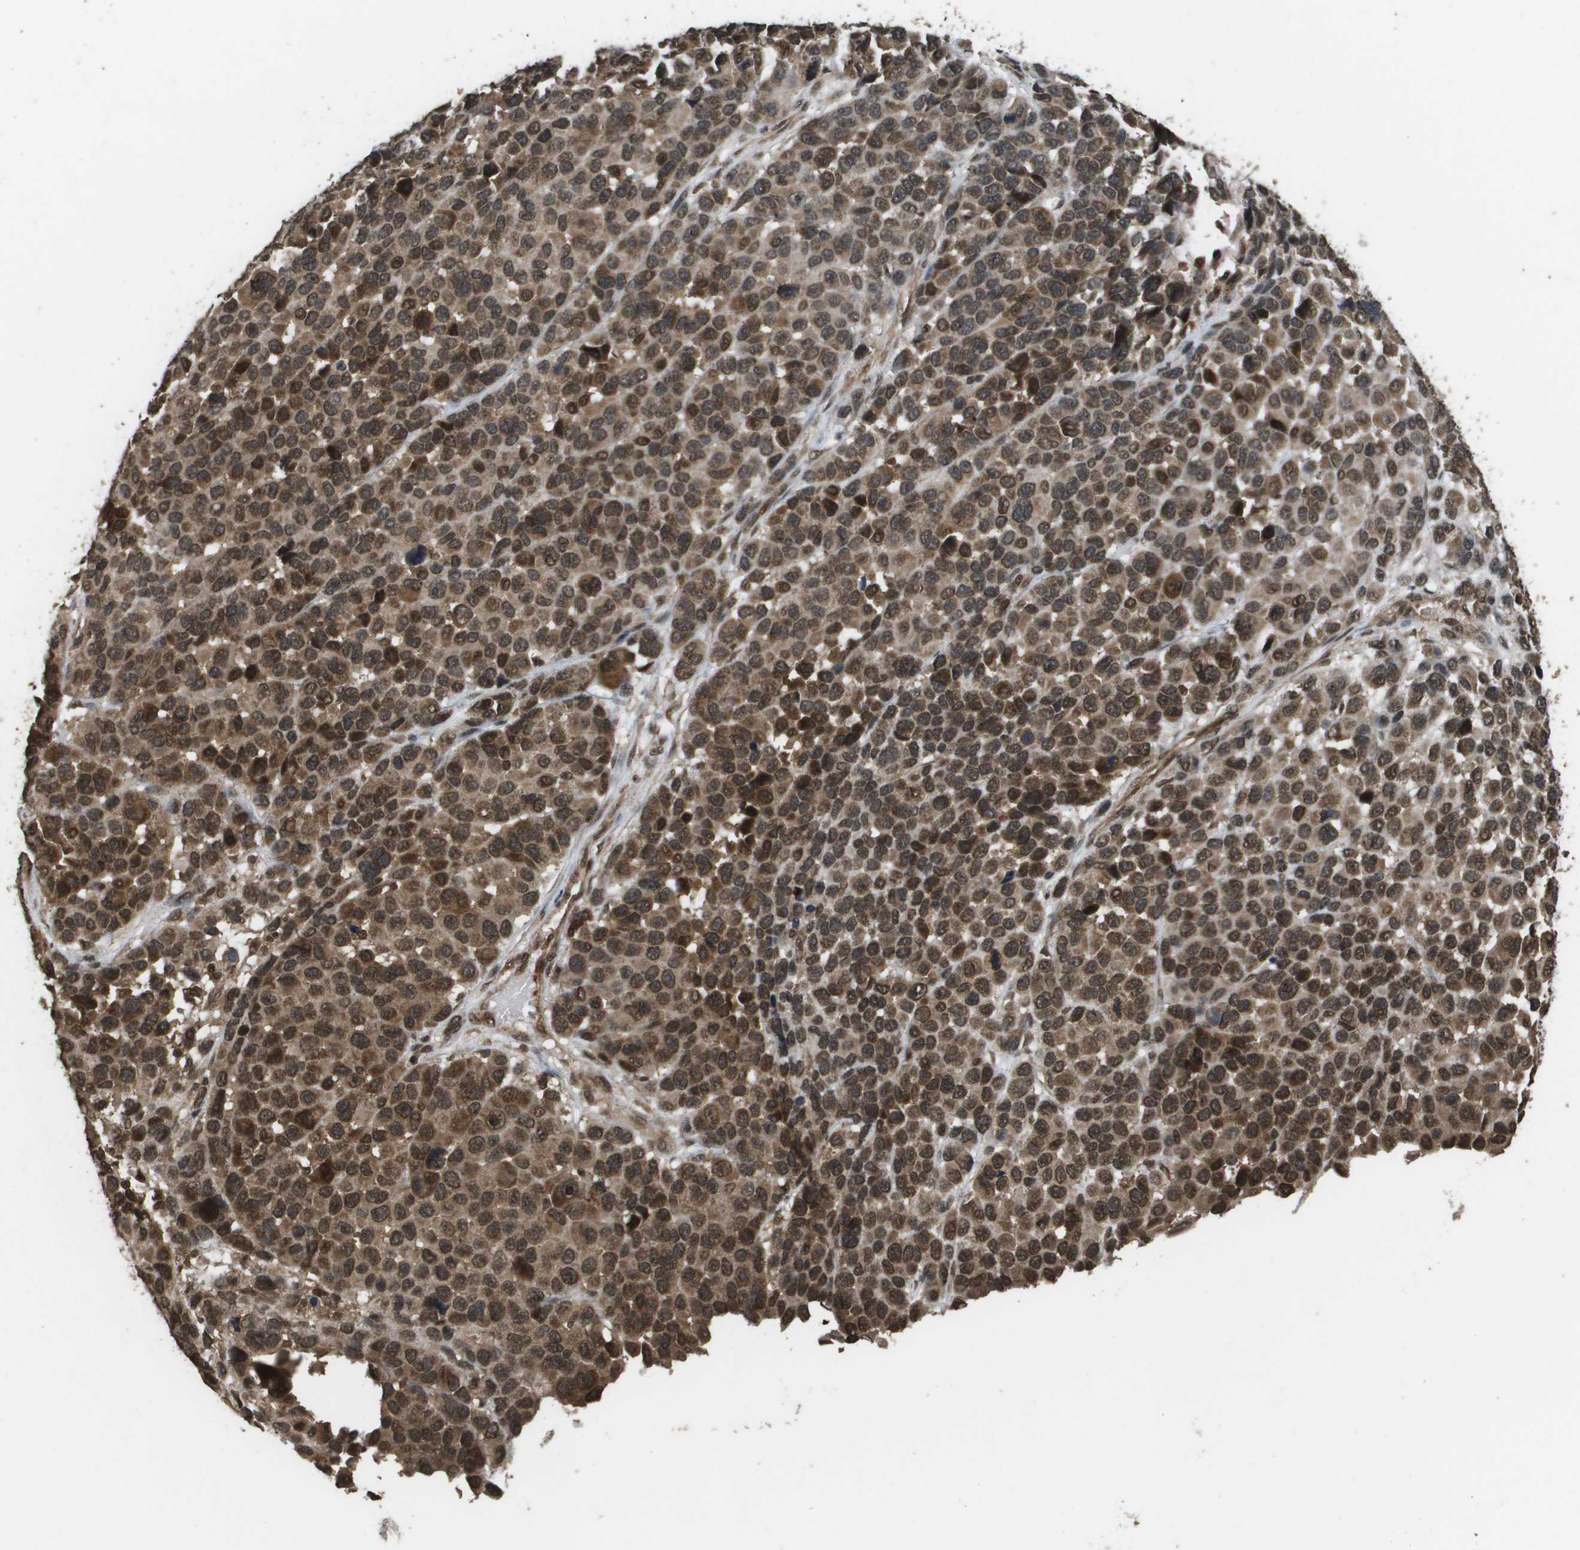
{"staining": {"intensity": "moderate", "quantity": ">75%", "location": "cytoplasmic/membranous"}, "tissue": "melanoma", "cell_type": "Tumor cells", "image_type": "cancer", "snomed": [{"axis": "morphology", "description": "Malignant melanoma, NOS"}, {"axis": "topography", "description": "Skin"}], "caption": "A brown stain labels moderate cytoplasmic/membranous staining of a protein in human malignant melanoma tumor cells.", "gene": "AXIN2", "patient": {"sex": "male", "age": 53}}